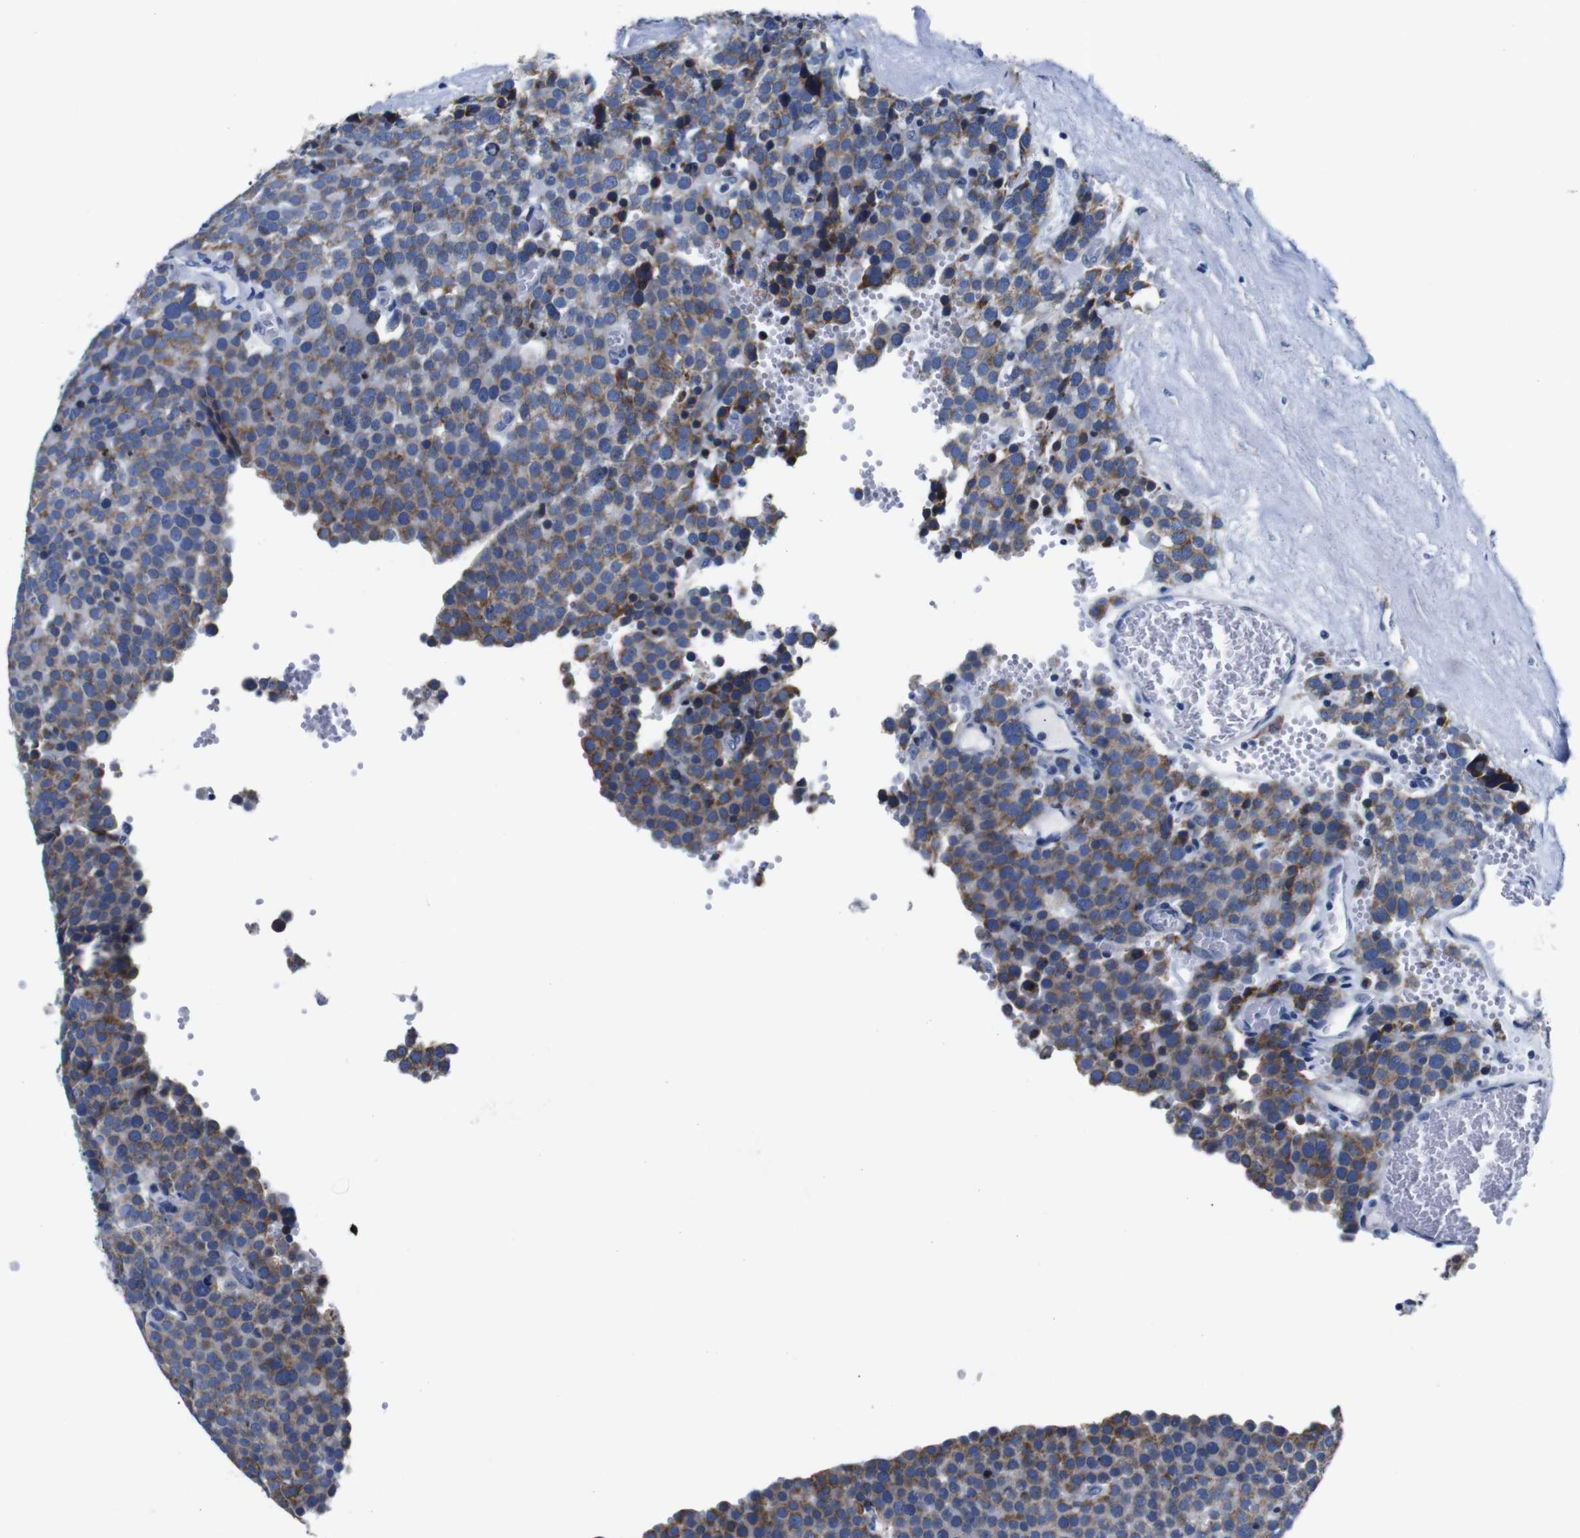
{"staining": {"intensity": "moderate", "quantity": "25%-75%", "location": "cytoplasmic/membranous"}, "tissue": "testis cancer", "cell_type": "Tumor cells", "image_type": "cancer", "snomed": [{"axis": "morphology", "description": "Normal tissue, NOS"}, {"axis": "morphology", "description": "Seminoma, NOS"}, {"axis": "topography", "description": "Testis"}], "caption": "Testis cancer (seminoma) stained with a protein marker displays moderate staining in tumor cells.", "gene": "SNX19", "patient": {"sex": "male", "age": 71}}